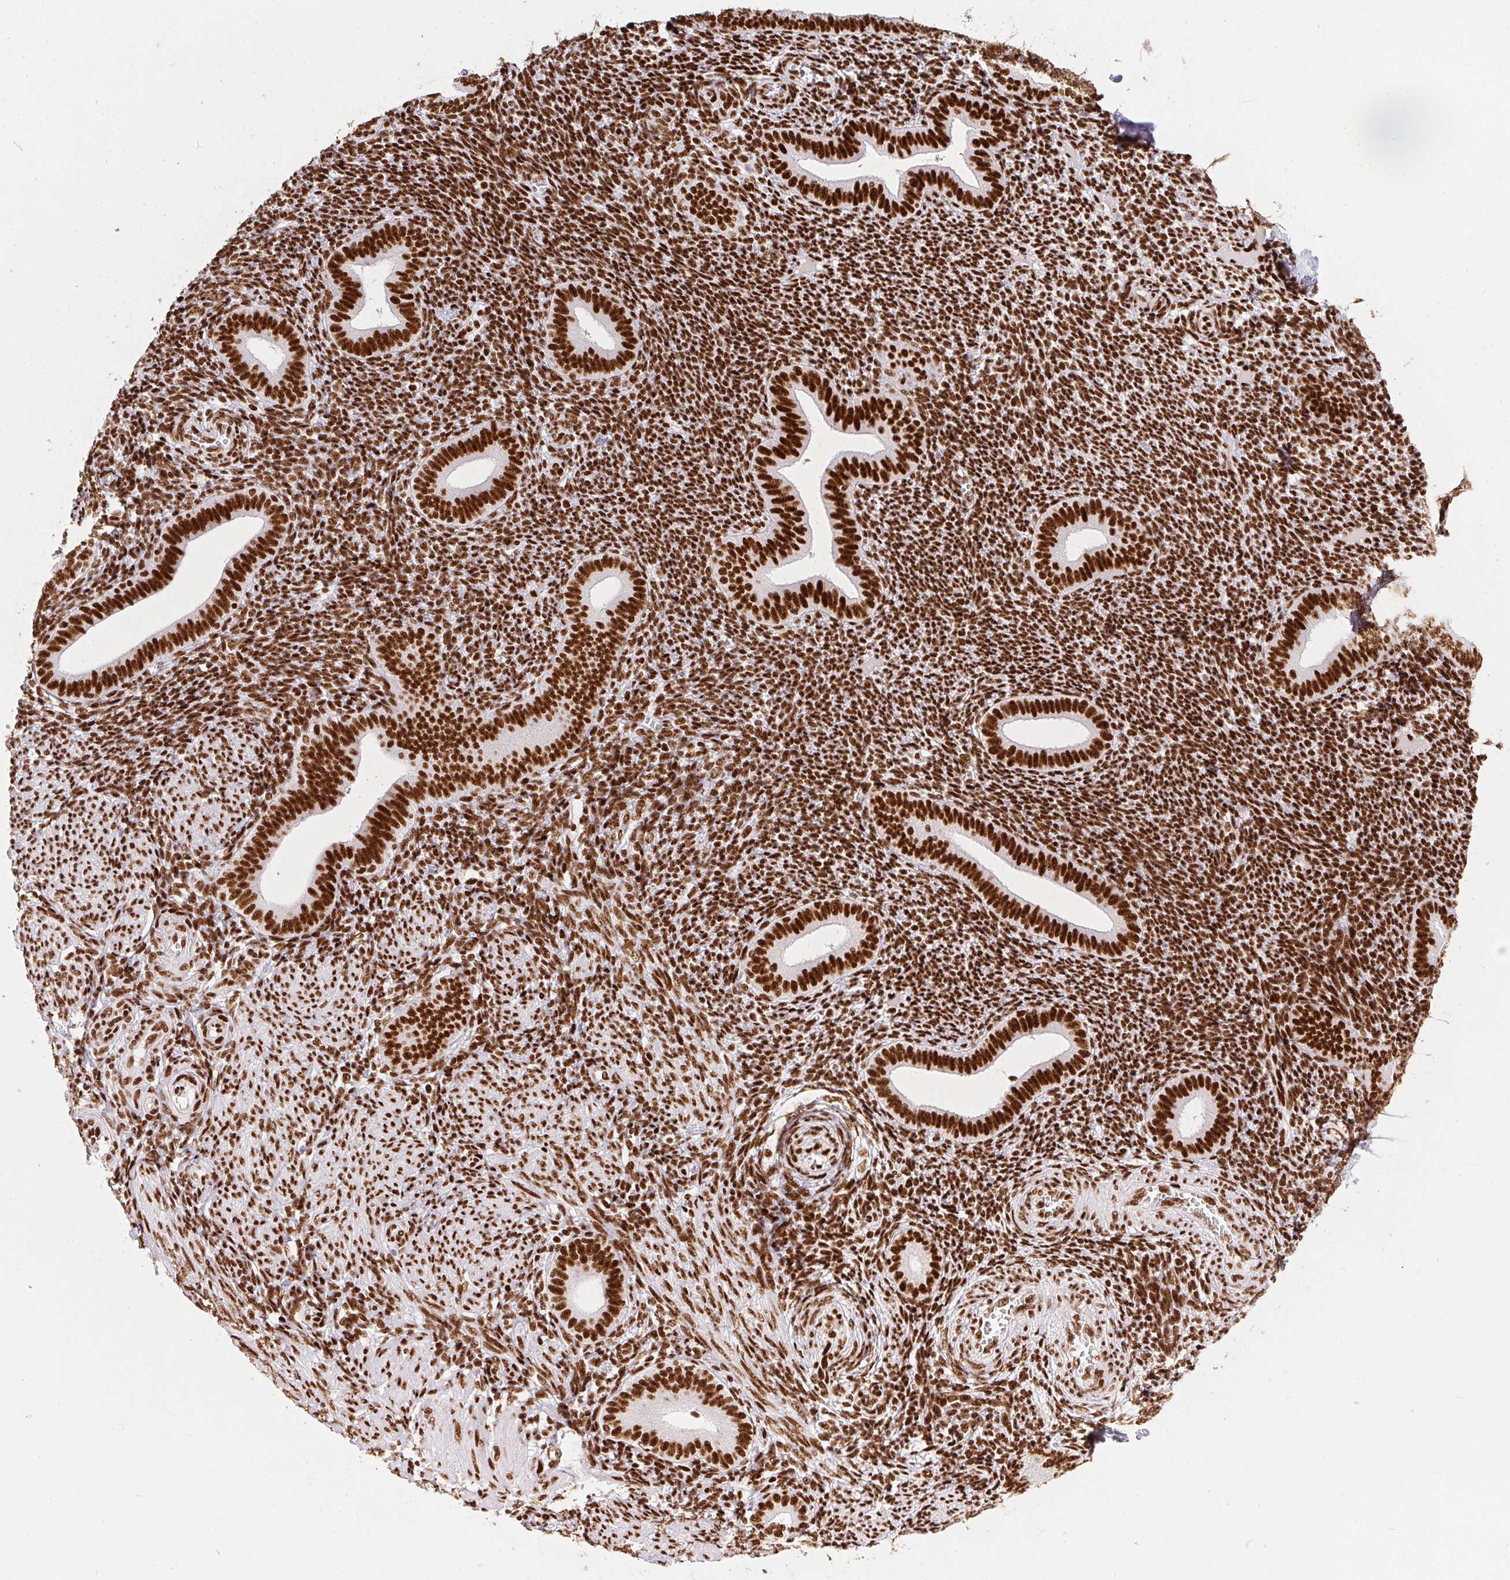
{"staining": {"intensity": "strong", "quantity": ">75%", "location": "nuclear"}, "tissue": "endometrium", "cell_type": "Cells in endometrial stroma", "image_type": "normal", "snomed": [{"axis": "morphology", "description": "Normal tissue, NOS"}, {"axis": "topography", "description": "Endometrium"}], "caption": "Protein expression by immunohistochemistry demonstrates strong nuclear positivity in about >75% of cells in endometrial stroma in unremarkable endometrium. The protein of interest is shown in brown color, while the nuclei are stained blue.", "gene": "PAGE3", "patient": {"sex": "female", "age": 25}}